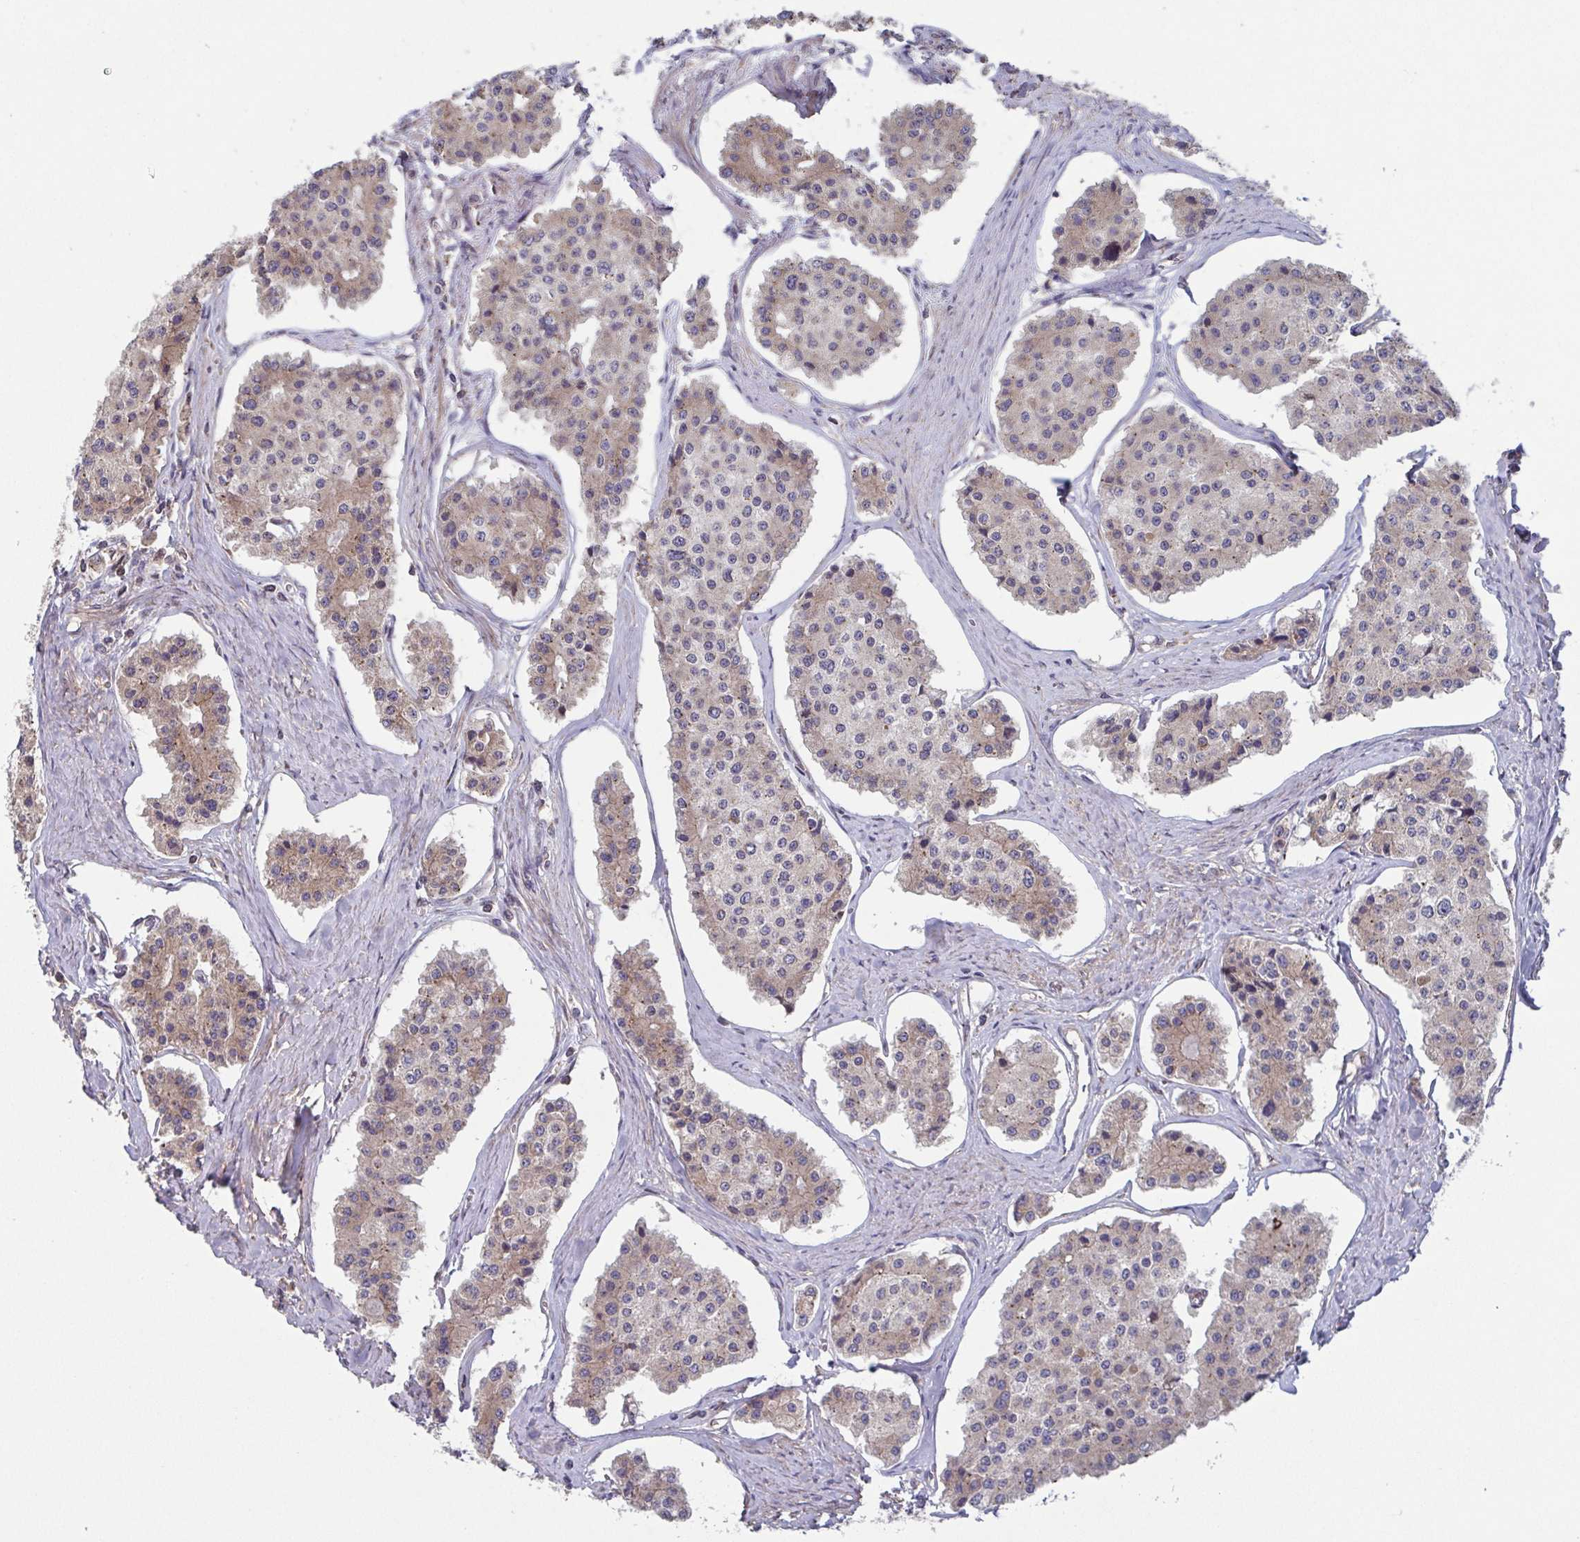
{"staining": {"intensity": "weak", "quantity": ">75%", "location": "cytoplasmic/membranous"}, "tissue": "carcinoid", "cell_type": "Tumor cells", "image_type": "cancer", "snomed": [{"axis": "morphology", "description": "Carcinoid, malignant, NOS"}, {"axis": "topography", "description": "Small intestine"}], "caption": "Carcinoid tissue shows weak cytoplasmic/membranous expression in about >75% of tumor cells The protein is shown in brown color, while the nuclei are stained blue.", "gene": "COPB1", "patient": {"sex": "female", "age": 65}}